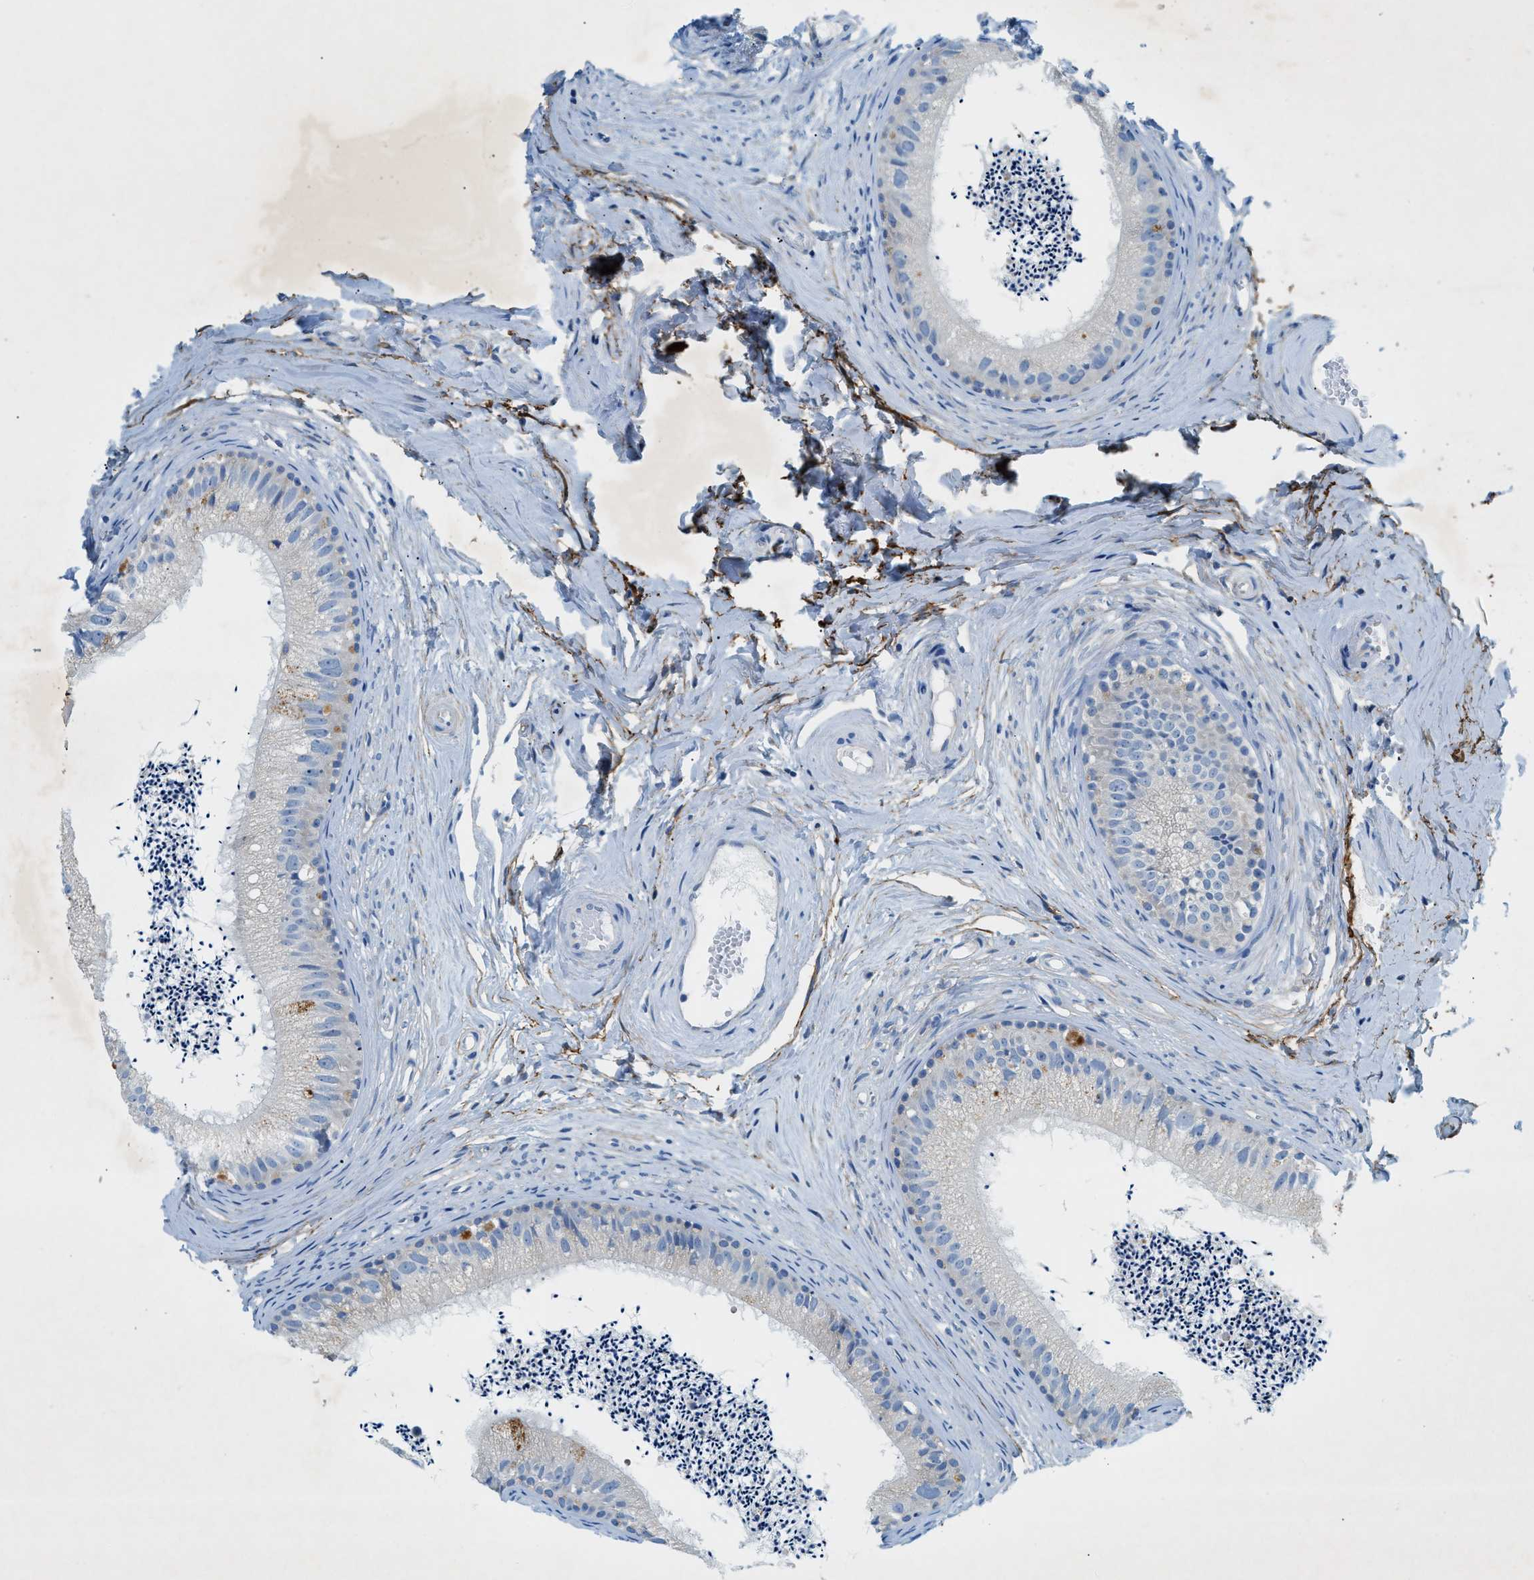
{"staining": {"intensity": "moderate", "quantity": "<25%", "location": "cytoplasmic/membranous"}, "tissue": "epididymis", "cell_type": "Glandular cells", "image_type": "normal", "snomed": [{"axis": "morphology", "description": "Normal tissue, NOS"}, {"axis": "topography", "description": "Epididymis"}], "caption": "Brown immunohistochemical staining in benign epididymis displays moderate cytoplasmic/membranous staining in approximately <25% of glandular cells.", "gene": "ZDHHC13", "patient": {"sex": "male", "age": 56}}